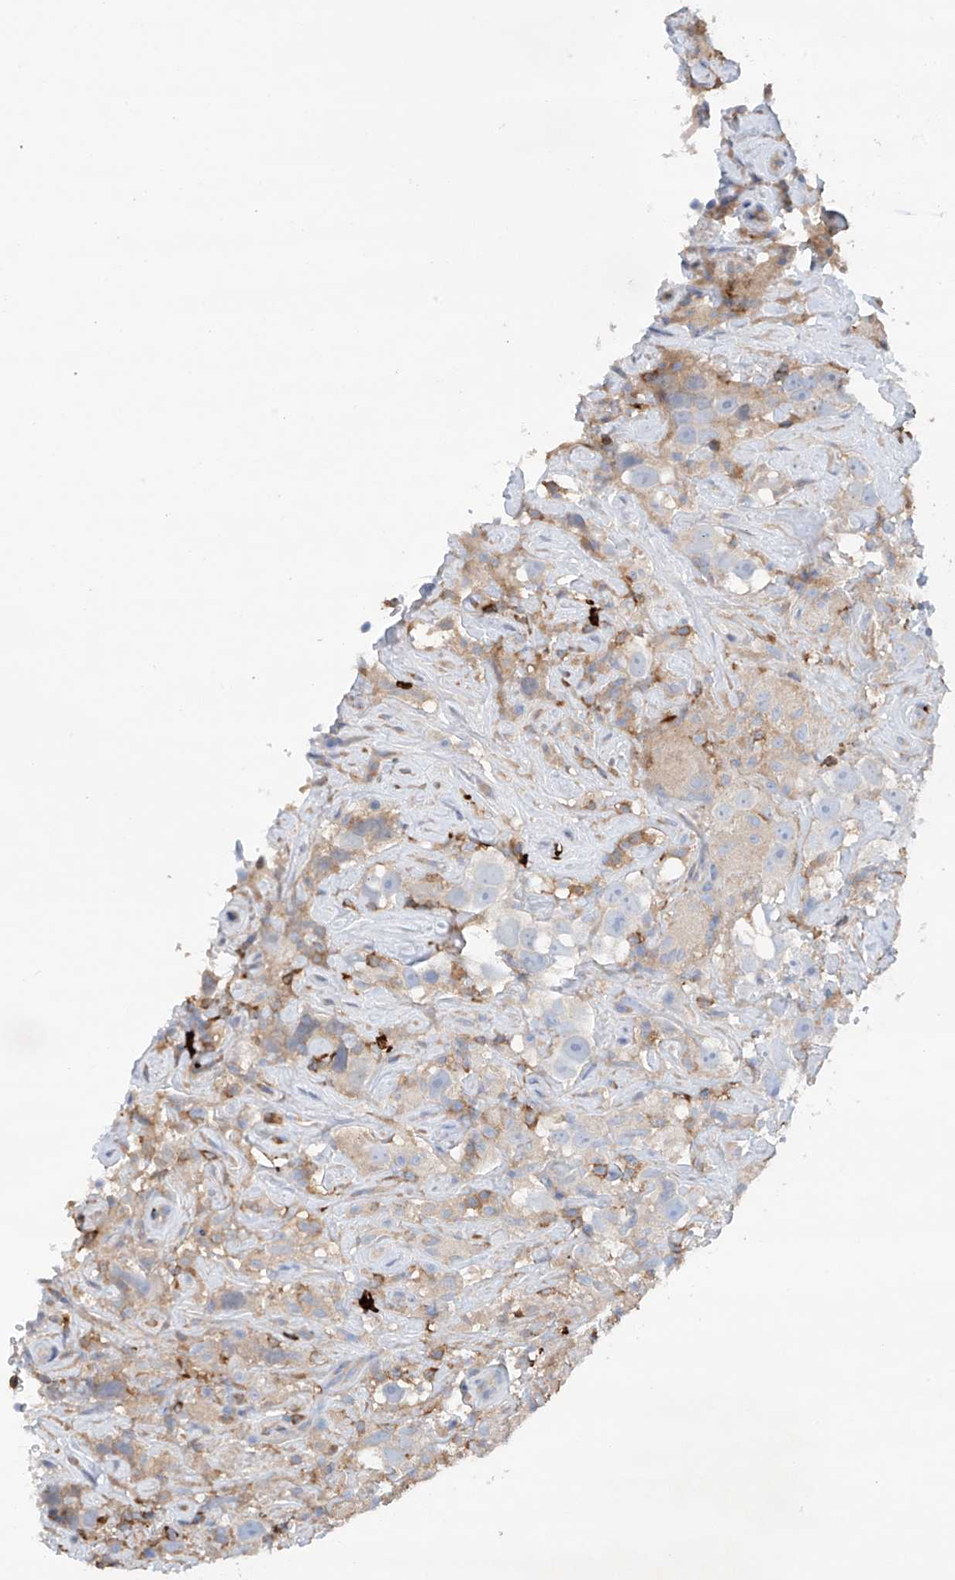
{"staining": {"intensity": "negative", "quantity": "none", "location": "none"}, "tissue": "testis cancer", "cell_type": "Tumor cells", "image_type": "cancer", "snomed": [{"axis": "morphology", "description": "Seminoma, NOS"}, {"axis": "topography", "description": "Testis"}], "caption": "A histopathology image of human testis cancer (seminoma) is negative for staining in tumor cells. Nuclei are stained in blue.", "gene": "PHACTR2", "patient": {"sex": "male", "age": 49}}